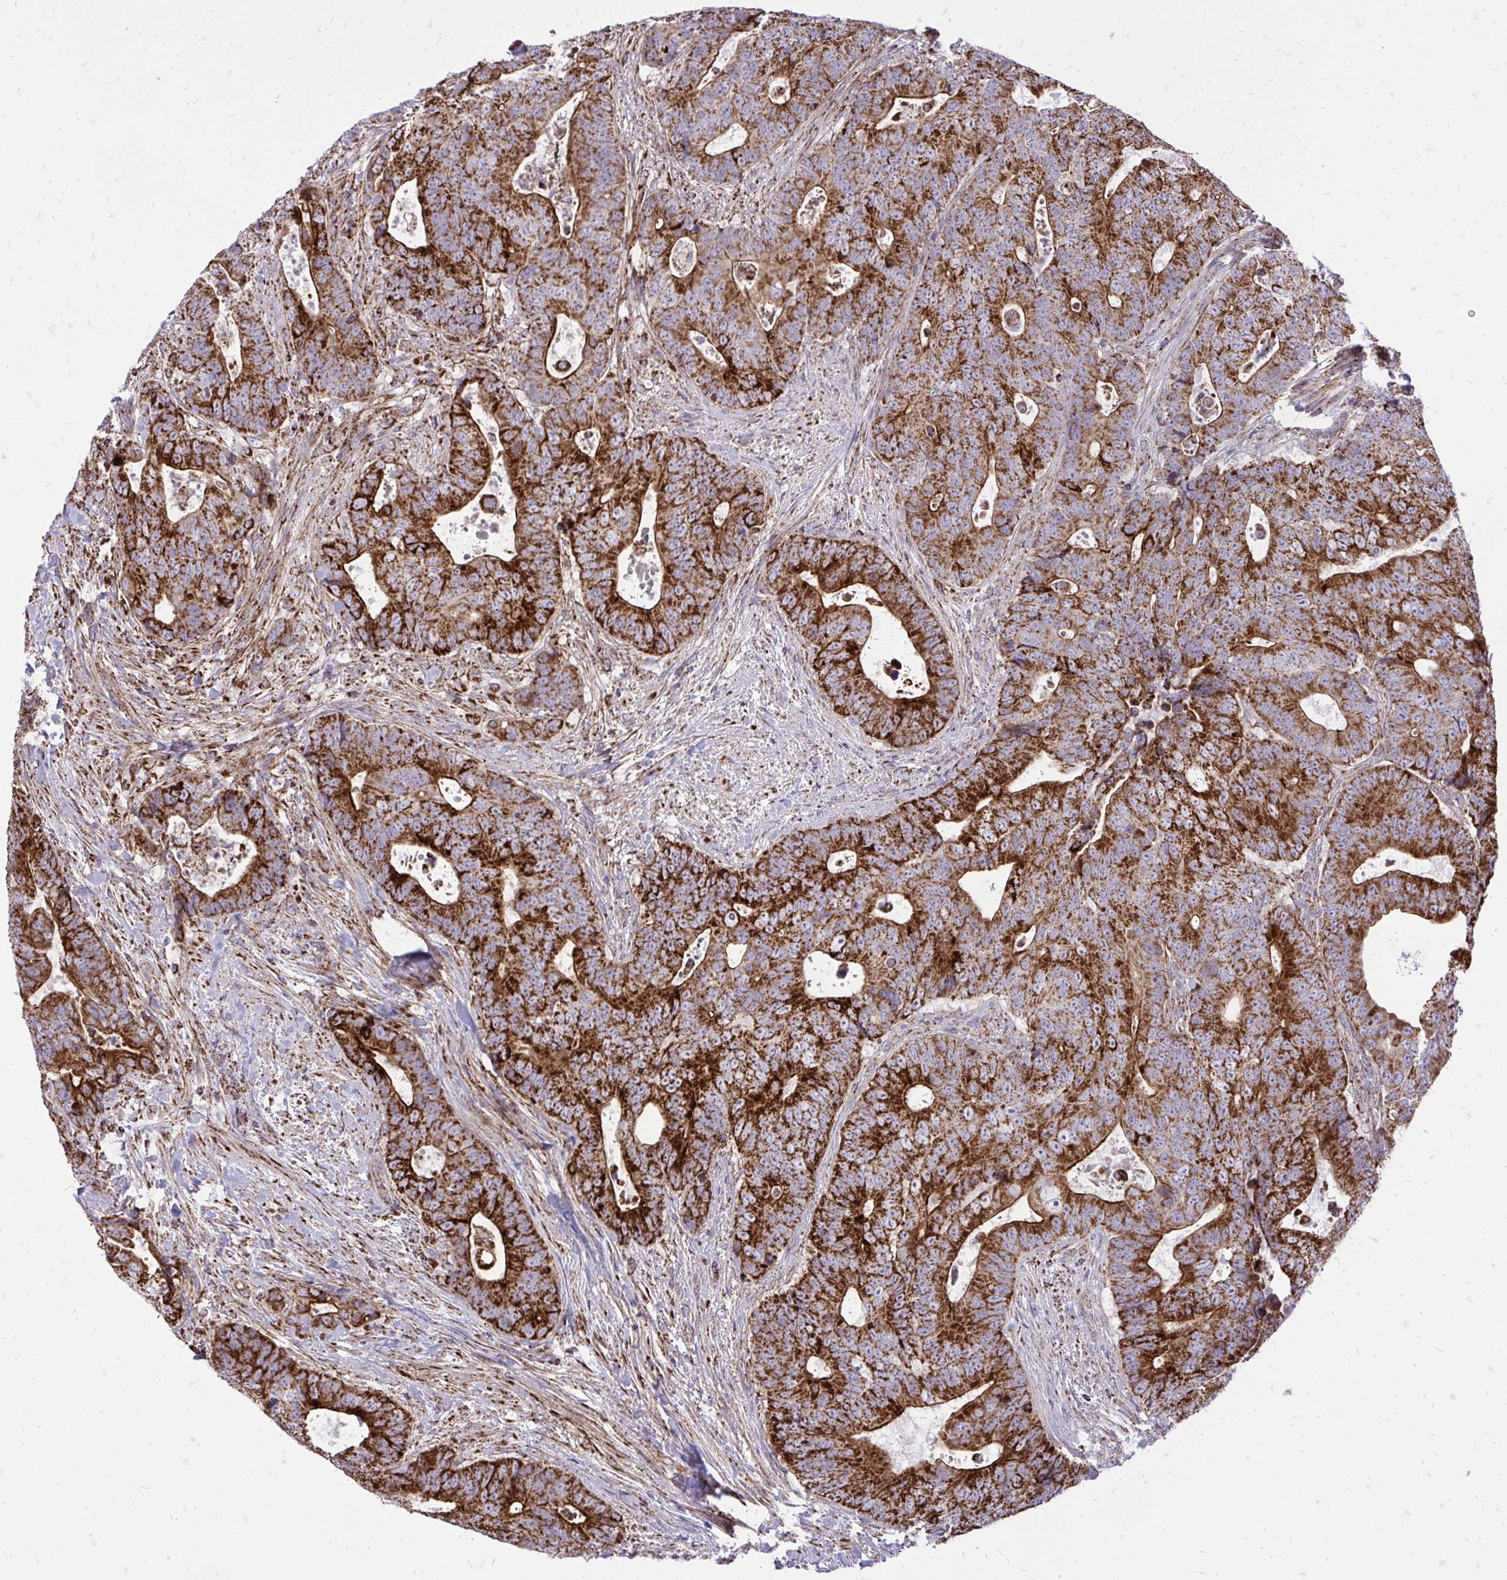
{"staining": {"intensity": "strong", "quantity": ">75%", "location": "cytoplasmic/membranous"}, "tissue": "colorectal cancer", "cell_type": "Tumor cells", "image_type": "cancer", "snomed": [{"axis": "morphology", "description": "Adenocarcinoma, NOS"}, {"axis": "topography", "description": "Colon"}], "caption": "Strong cytoplasmic/membranous staining is present in approximately >75% of tumor cells in colorectal cancer.", "gene": "SPTBN2", "patient": {"sex": "female", "age": 48}}